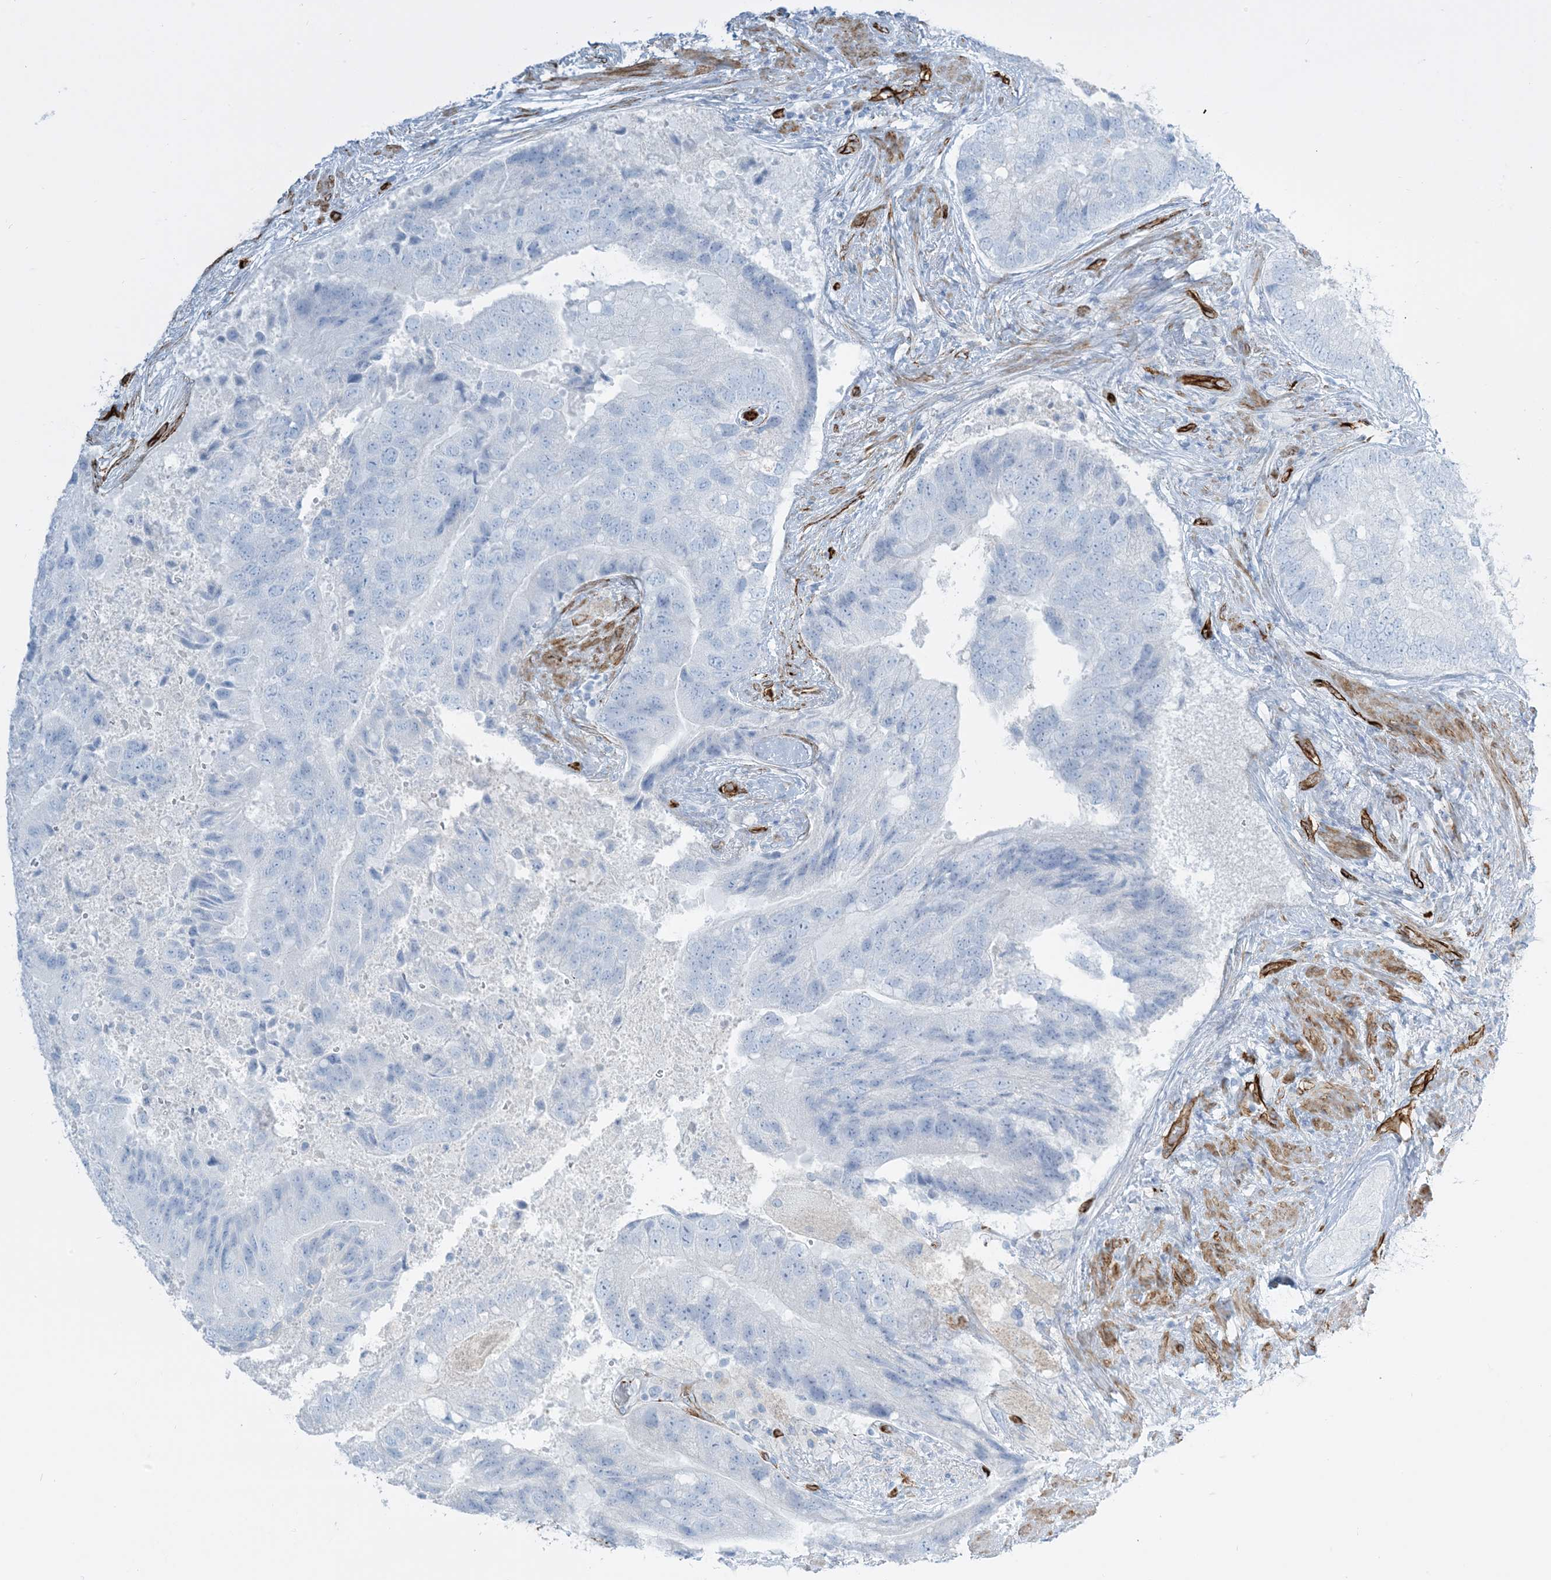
{"staining": {"intensity": "negative", "quantity": "none", "location": "none"}, "tissue": "prostate cancer", "cell_type": "Tumor cells", "image_type": "cancer", "snomed": [{"axis": "morphology", "description": "Adenocarcinoma, High grade"}, {"axis": "topography", "description": "Prostate"}], "caption": "IHC photomicrograph of neoplastic tissue: human high-grade adenocarcinoma (prostate) stained with DAB (3,3'-diaminobenzidine) reveals no significant protein positivity in tumor cells.", "gene": "EPS8L3", "patient": {"sex": "male", "age": 70}}